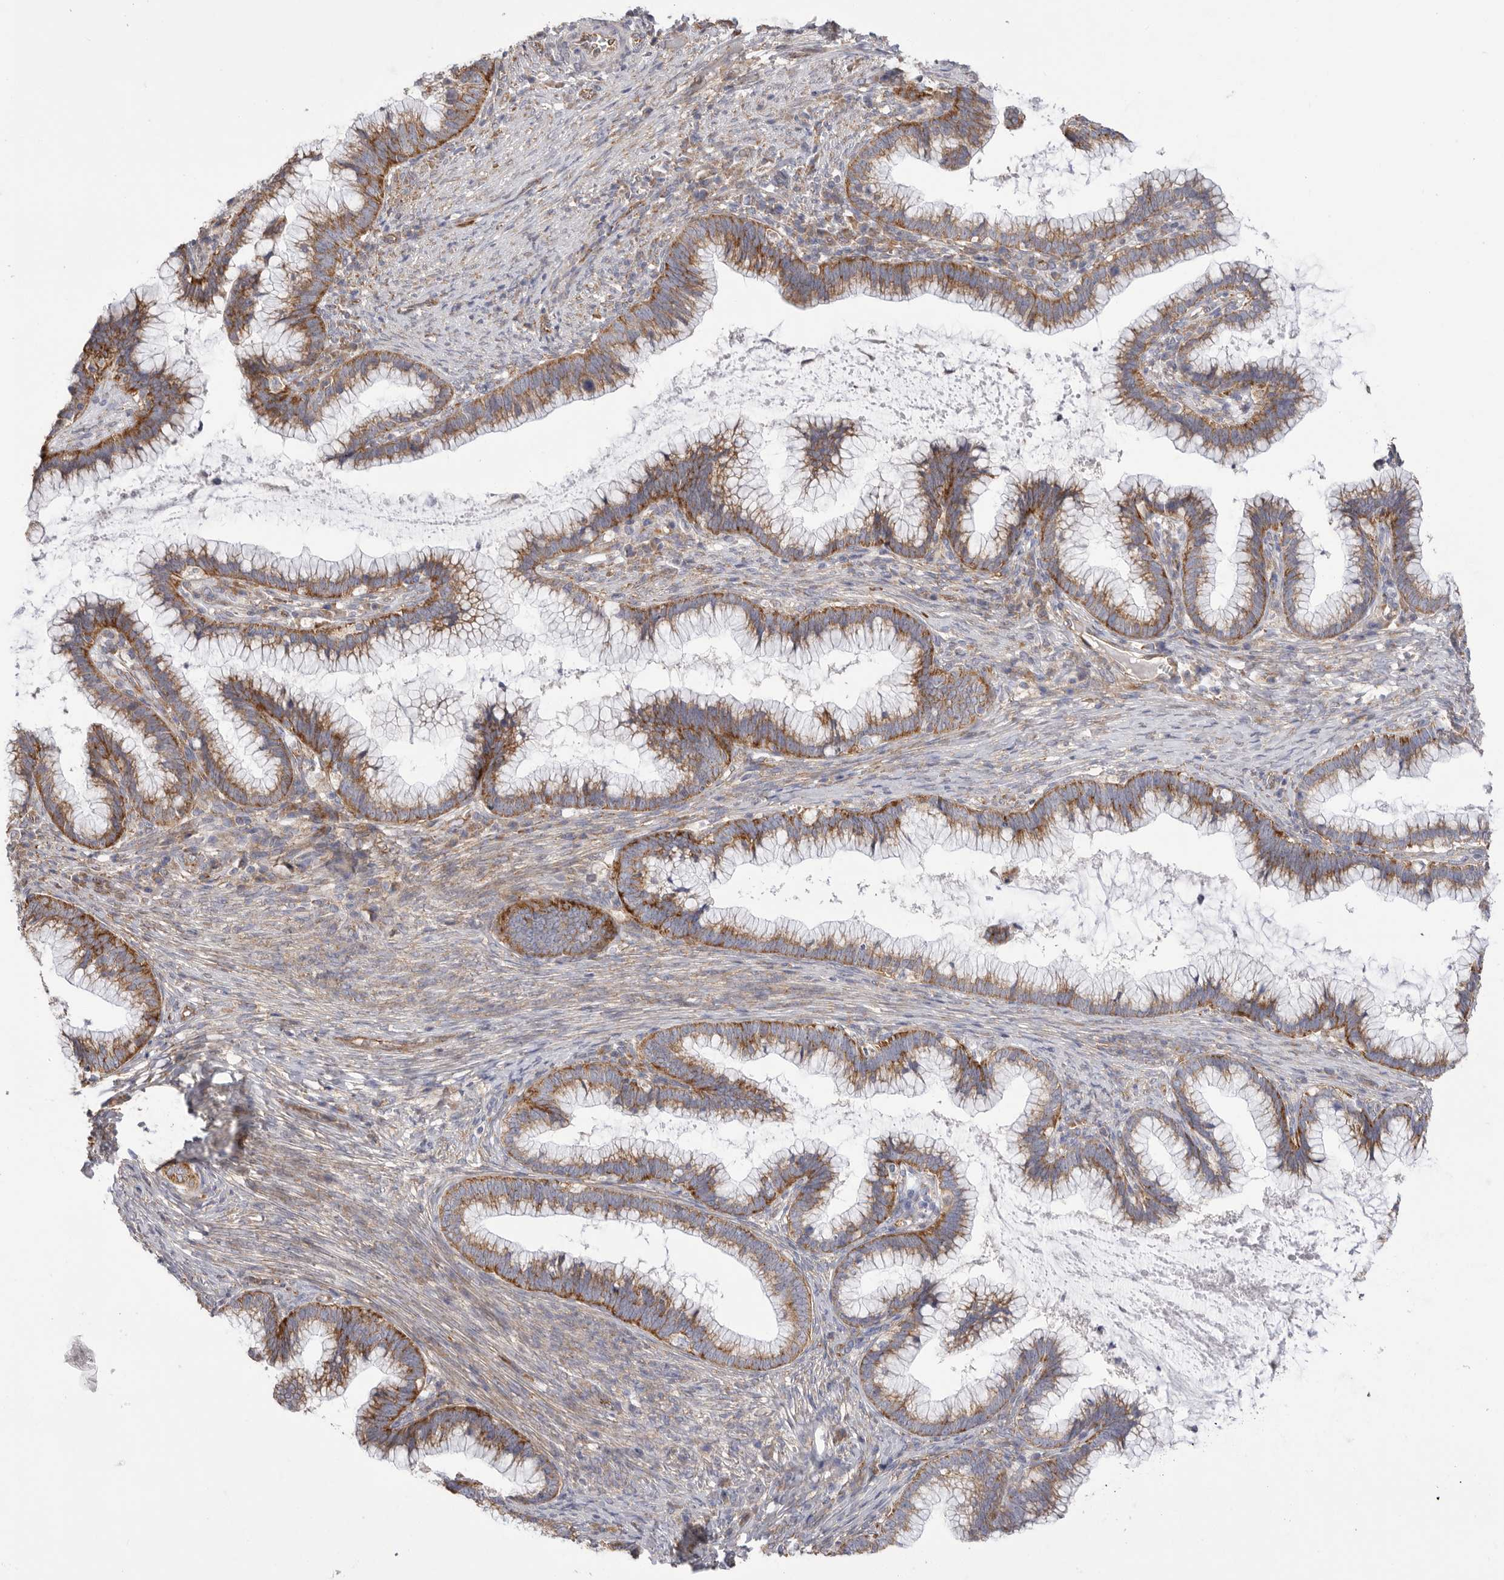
{"staining": {"intensity": "moderate", "quantity": ">75%", "location": "cytoplasmic/membranous"}, "tissue": "cervical cancer", "cell_type": "Tumor cells", "image_type": "cancer", "snomed": [{"axis": "morphology", "description": "Adenocarcinoma, NOS"}, {"axis": "topography", "description": "Cervix"}], "caption": "Protein expression analysis of human adenocarcinoma (cervical) reveals moderate cytoplasmic/membranous positivity in approximately >75% of tumor cells.", "gene": "SERBP1", "patient": {"sex": "female", "age": 36}}